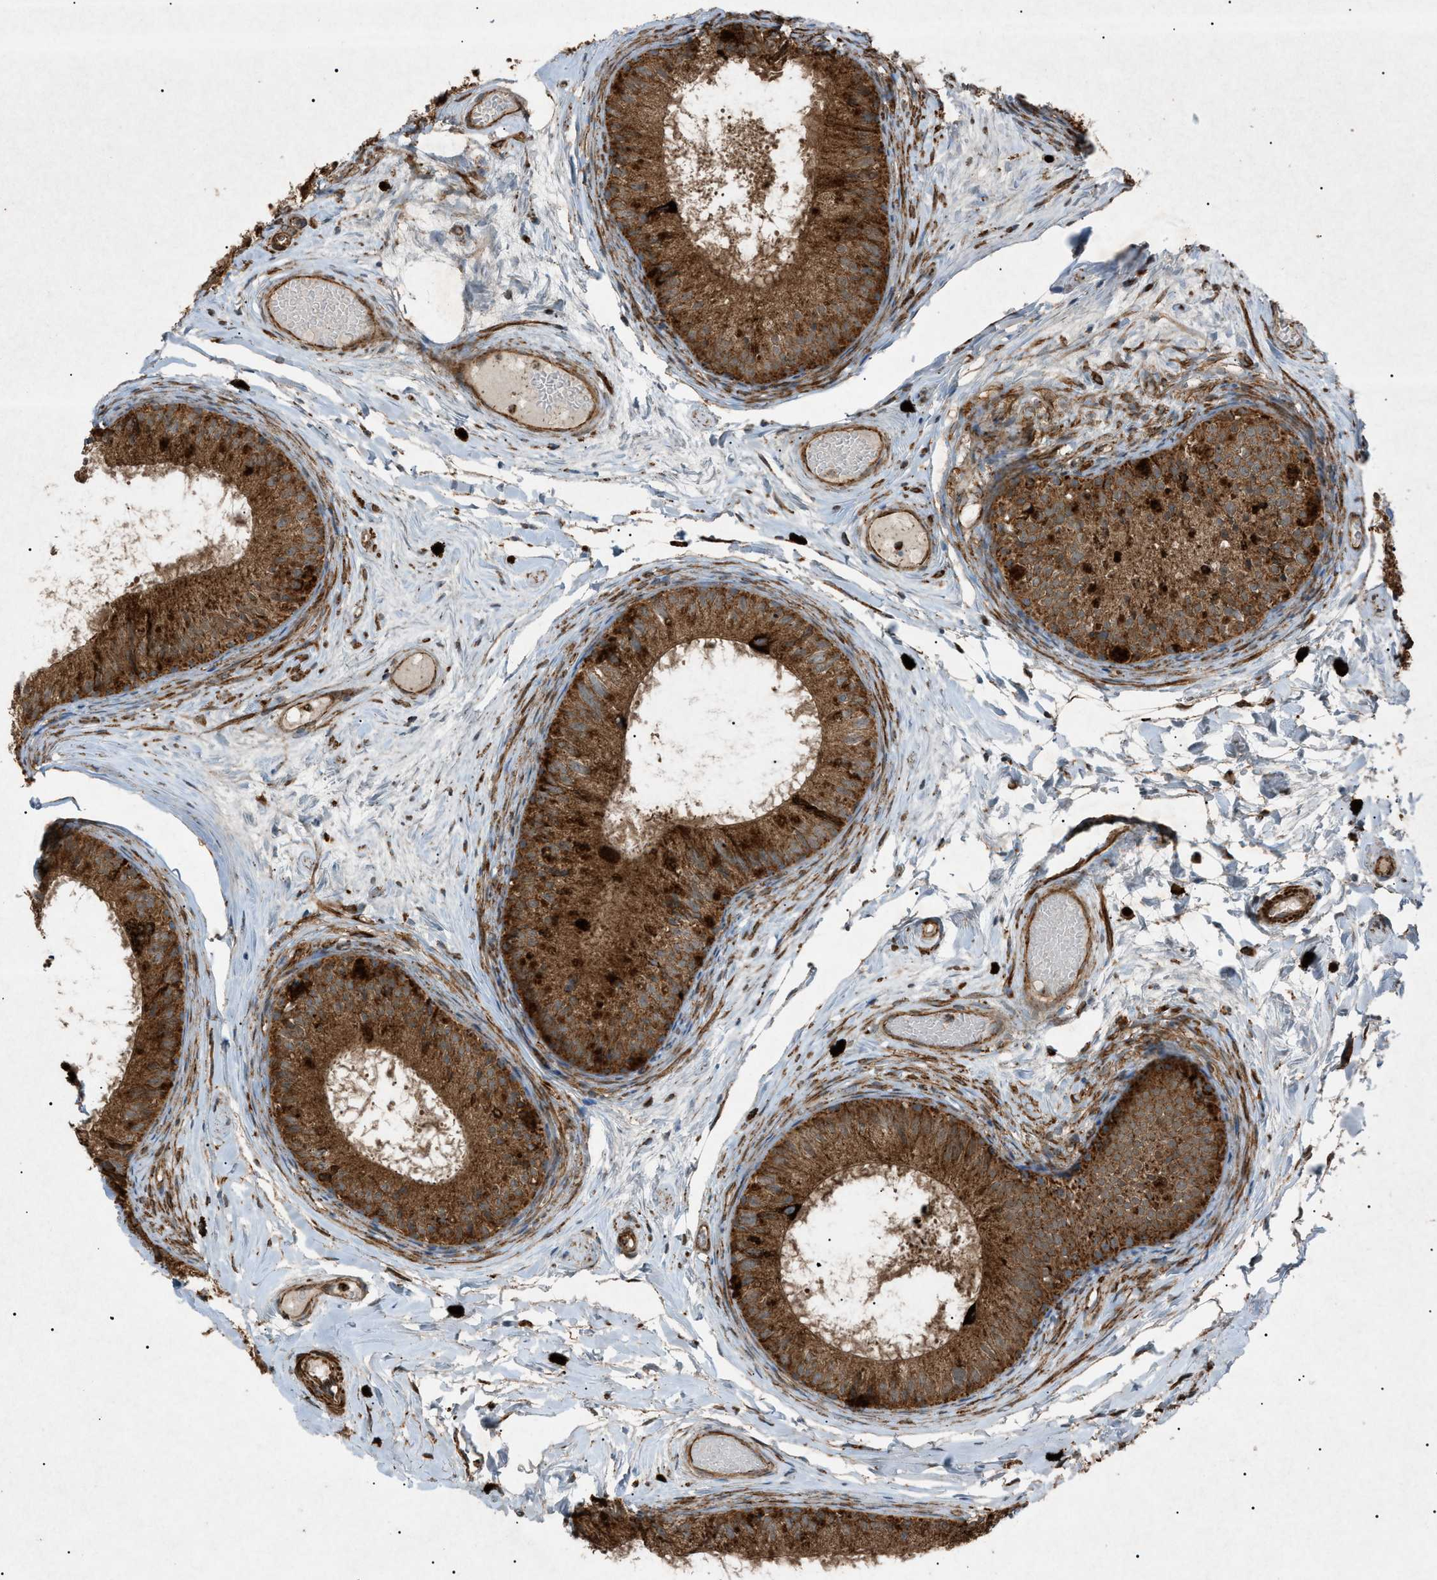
{"staining": {"intensity": "strong", "quantity": ">75%", "location": "cytoplasmic/membranous"}, "tissue": "epididymis", "cell_type": "Glandular cells", "image_type": "normal", "snomed": [{"axis": "morphology", "description": "Normal tissue, NOS"}, {"axis": "topography", "description": "Epididymis"}], "caption": "Immunohistochemistry (IHC) (DAB) staining of benign epididymis exhibits strong cytoplasmic/membranous protein positivity in approximately >75% of glandular cells. (IHC, brightfield microscopy, high magnification).", "gene": "C1GALT1C1", "patient": {"sex": "male", "age": 46}}